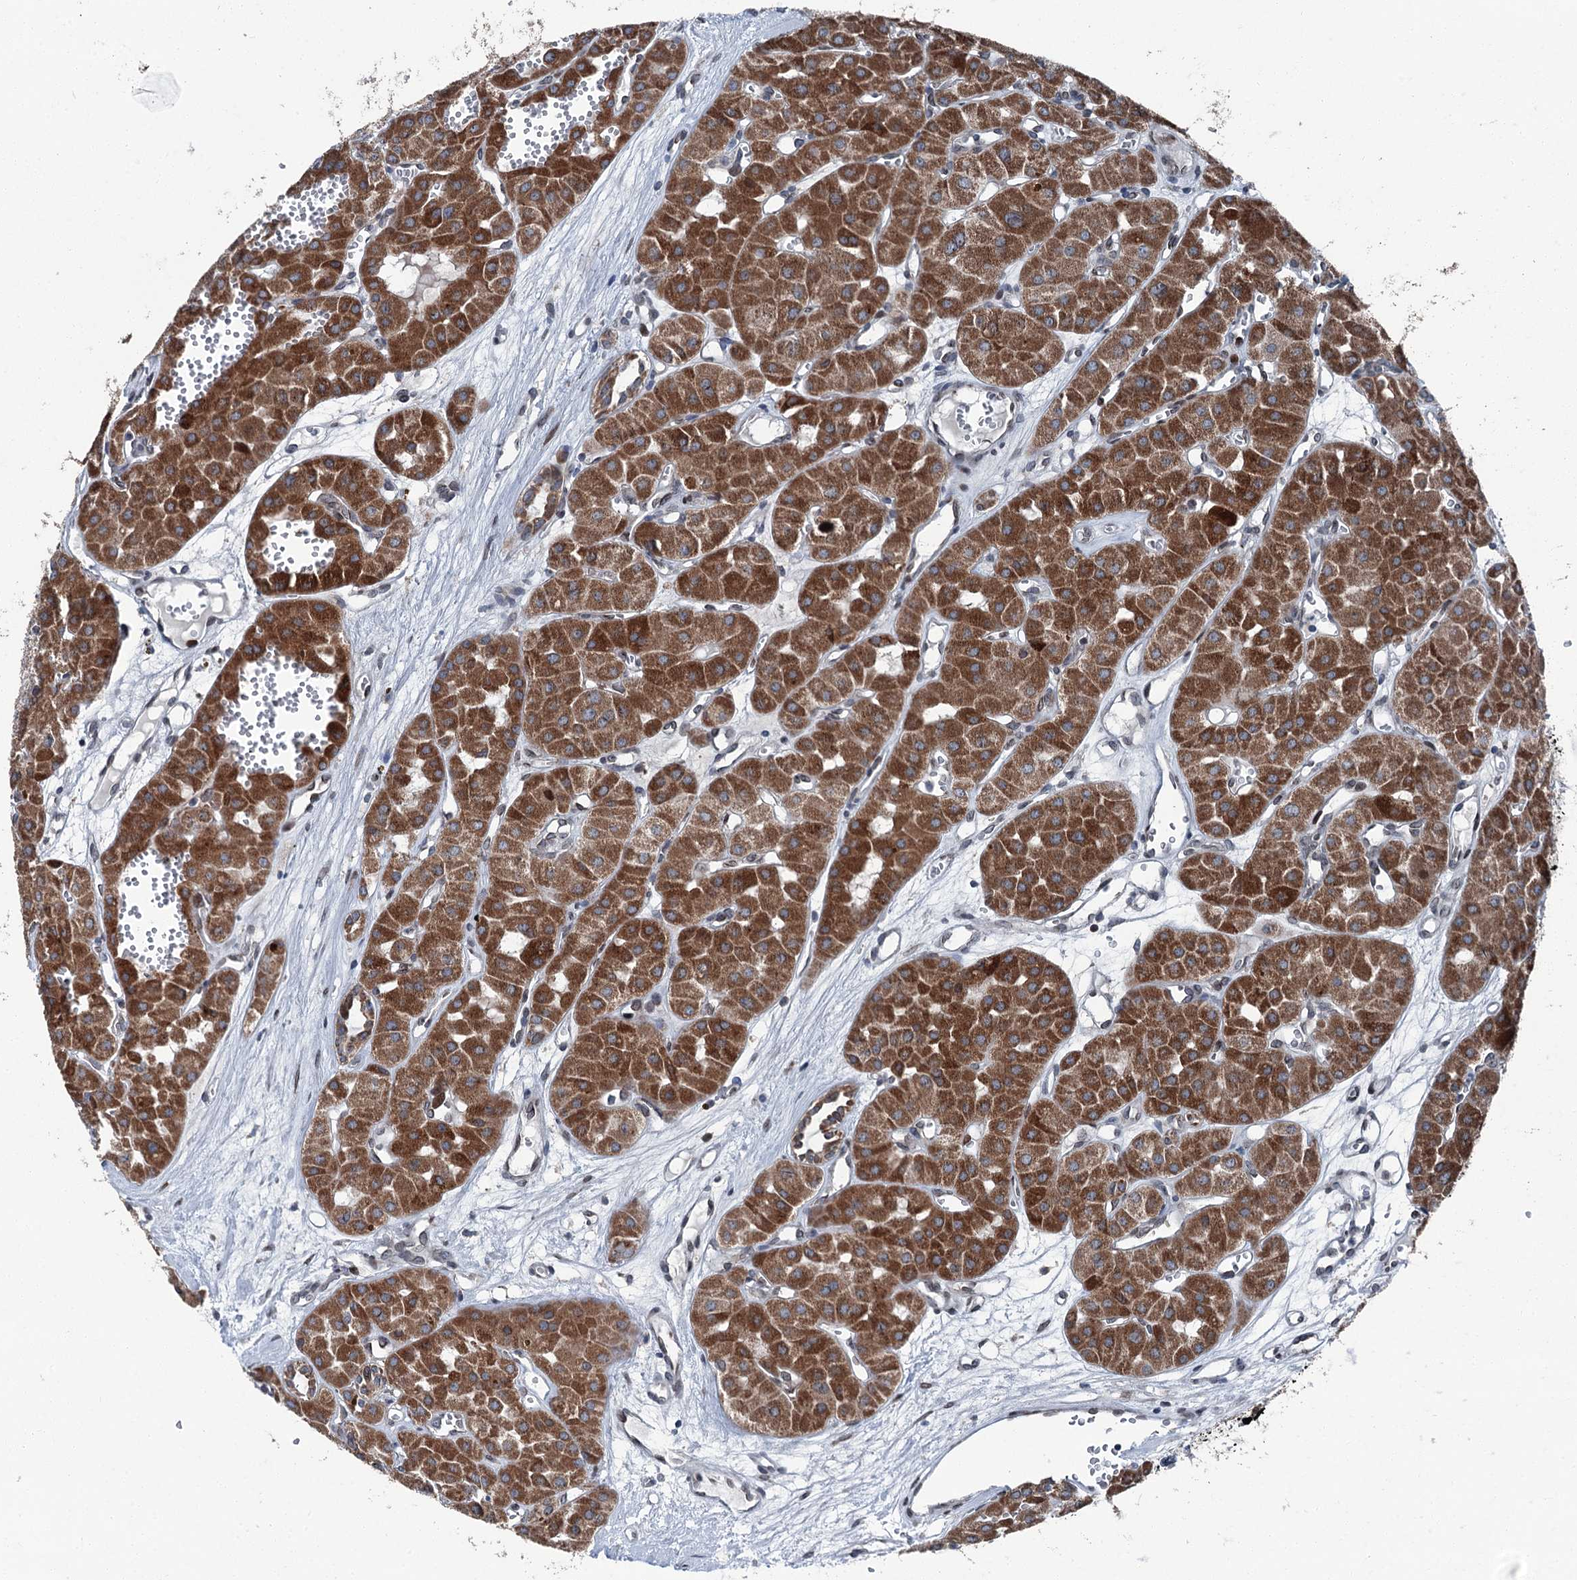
{"staining": {"intensity": "moderate", "quantity": ">75%", "location": "cytoplasmic/membranous"}, "tissue": "renal cancer", "cell_type": "Tumor cells", "image_type": "cancer", "snomed": [{"axis": "morphology", "description": "Carcinoma, NOS"}, {"axis": "topography", "description": "Kidney"}], "caption": "Approximately >75% of tumor cells in human carcinoma (renal) display moderate cytoplasmic/membranous protein staining as visualized by brown immunohistochemical staining.", "gene": "MRPL14", "patient": {"sex": "female", "age": 75}}